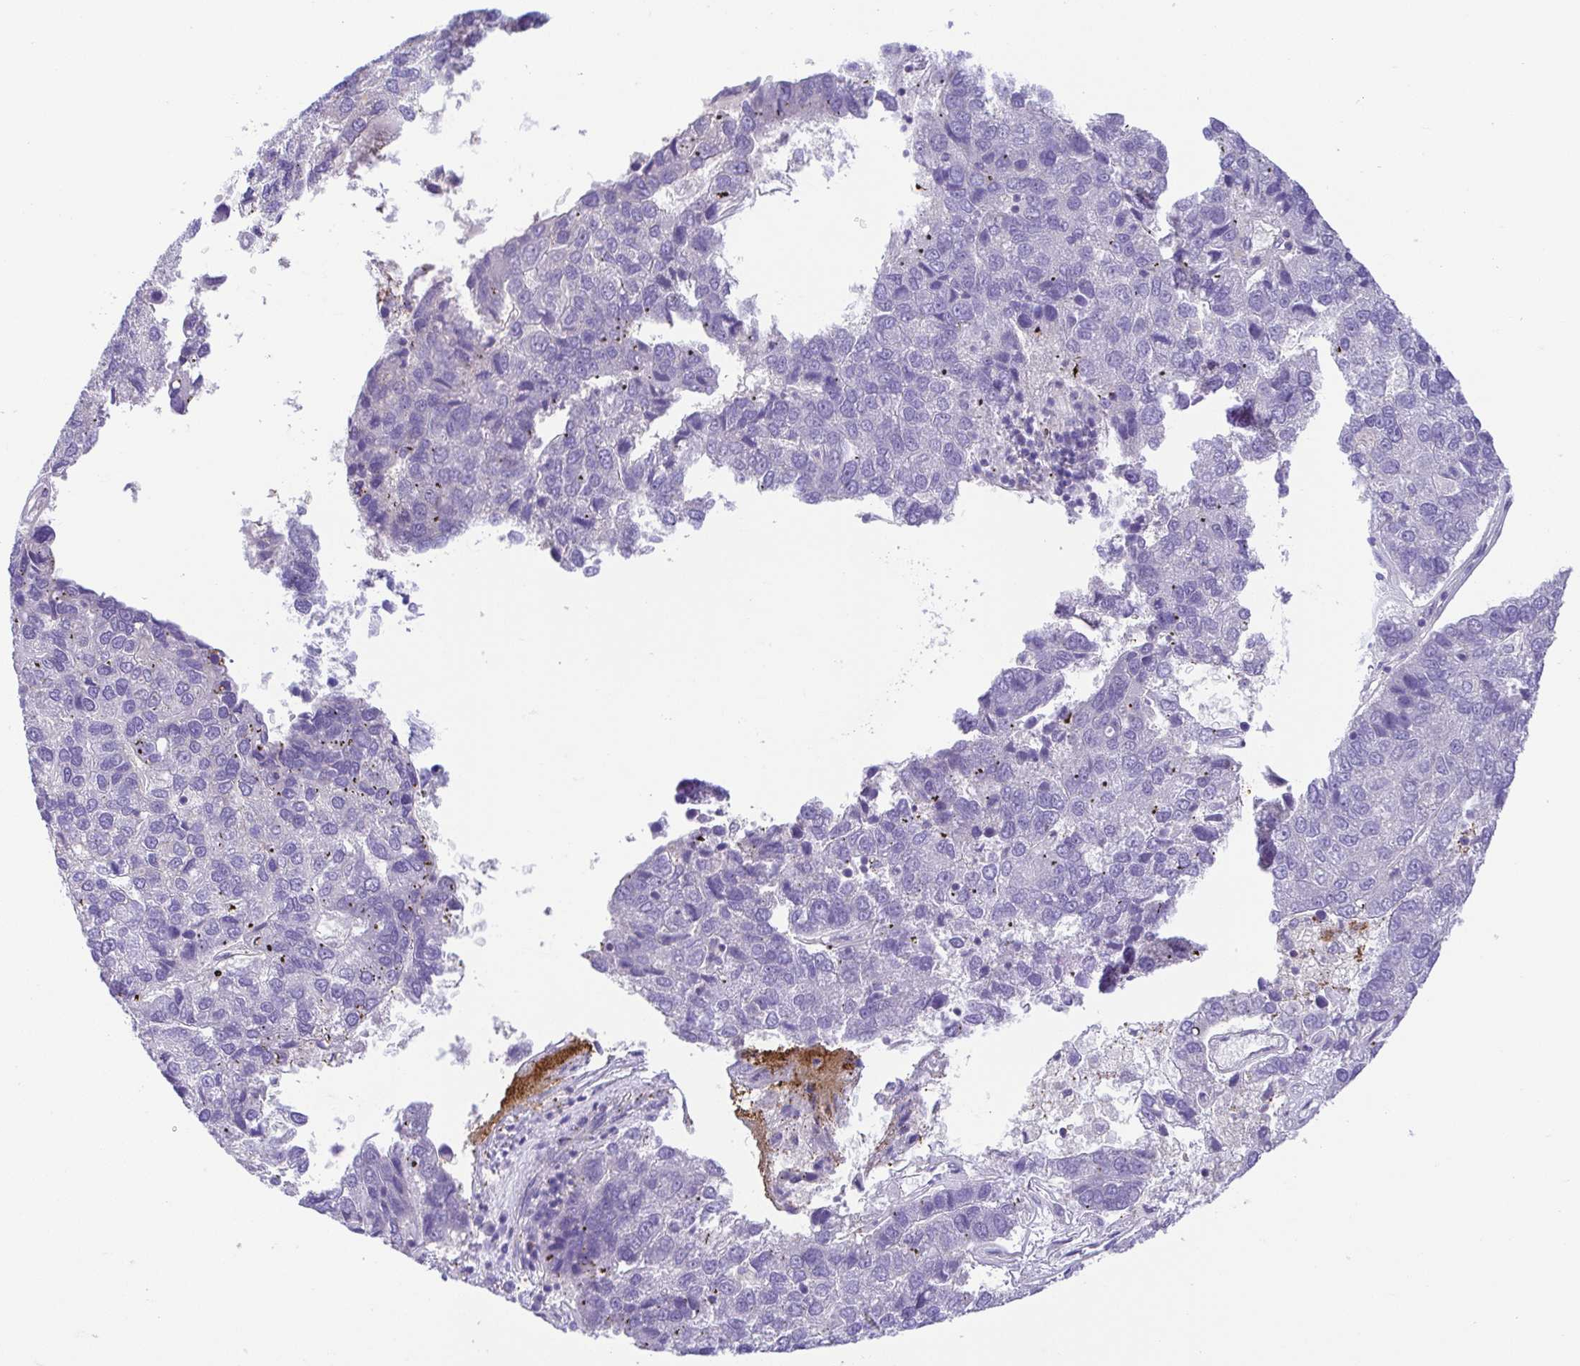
{"staining": {"intensity": "negative", "quantity": "none", "location": "none"}, "tissue": "pancreatic cancer", "cell_type": "Tumor cells", "image_type": "cancer", "snomed": [{"axis": "morphology", "description": "Adenocarcinoma, NOS"}, {"axis": "topography", "description": "Pancreas"}], "caption": "DAB (3,3'-diaminobenzidine) immunohistochemical staining of pancreatic cancer reveals no significant expression in tumor cells. Nuclei are stained in blue.", "gene": "PRR14L", "patient": {"sex": "female", "age": 61}}